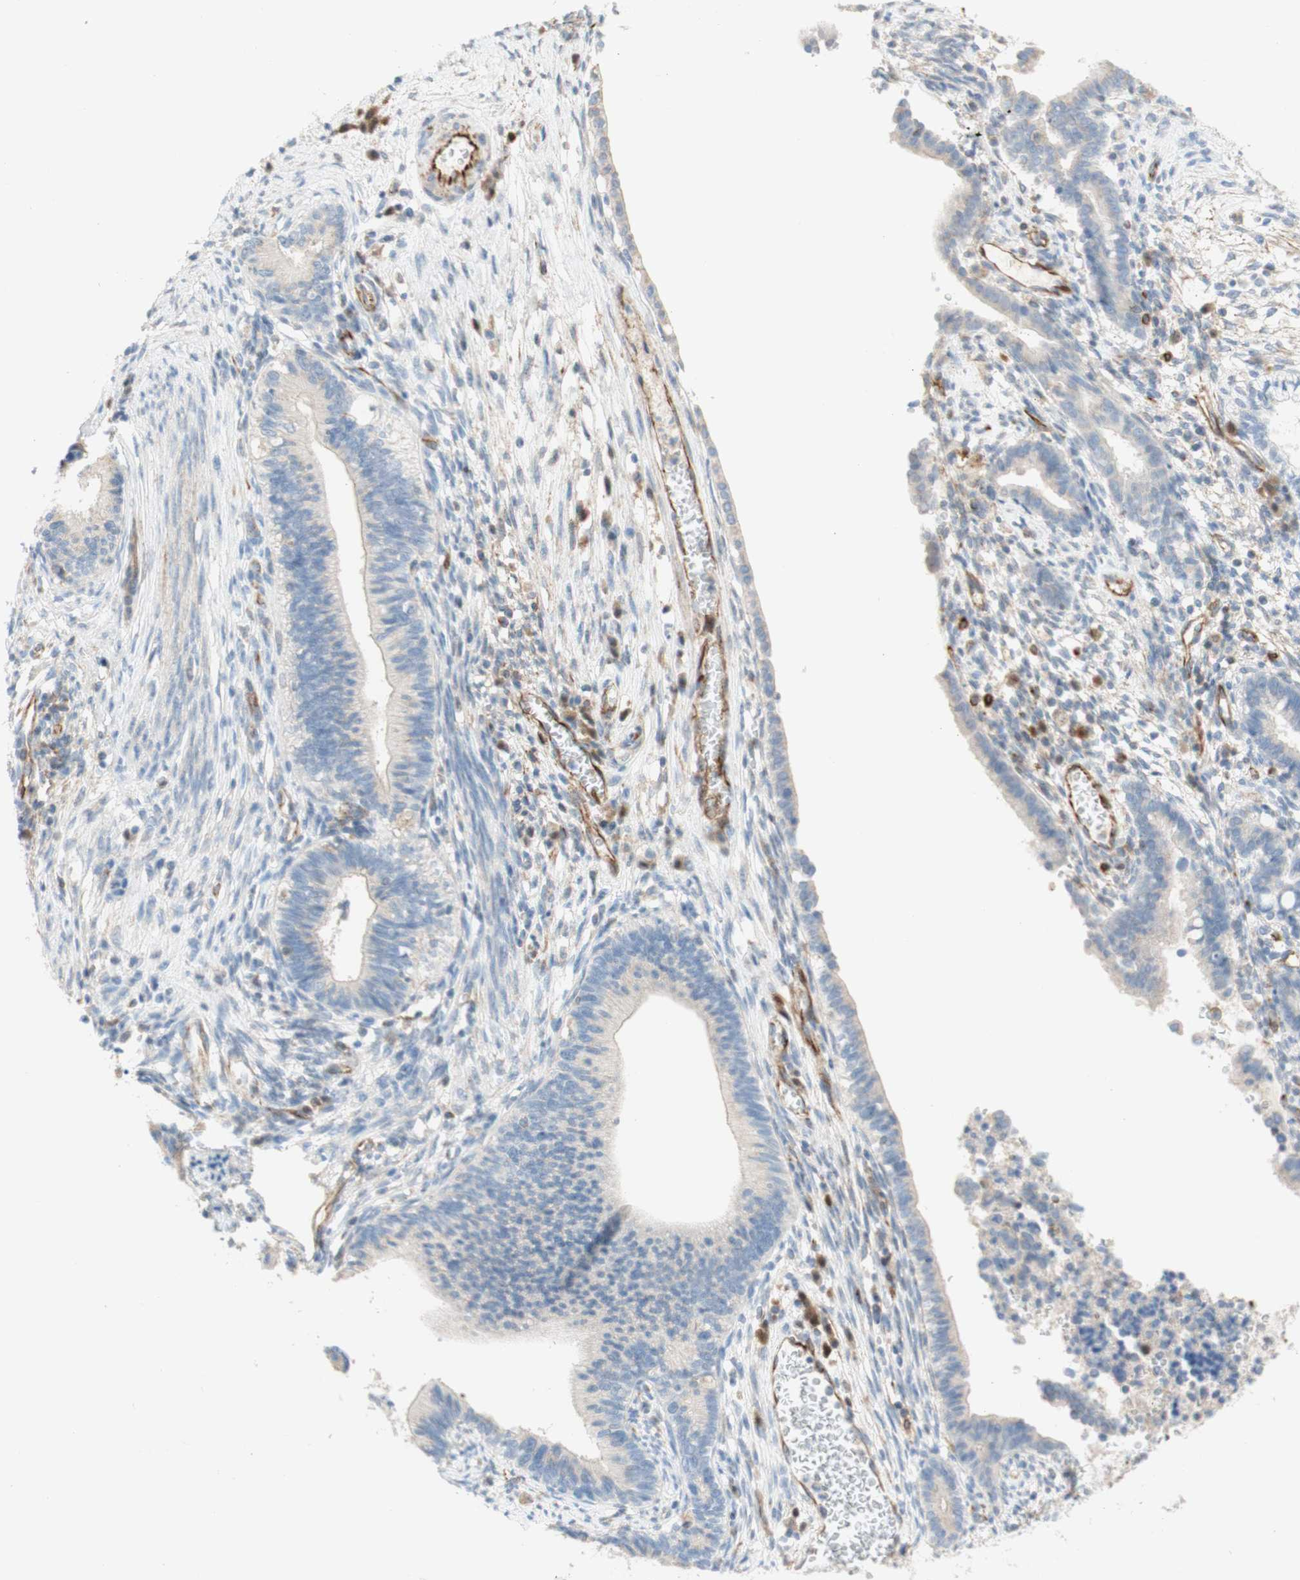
{"staining": {"intensity": "weak", "quantity": ">75%", "location": "cytoplasmic/membranous"}, "tissue": "cervical cancer", "cell_type": "Tumor cells", "image_type": "cancer", "snomed": [{"axis": "morphology", "description": "Adenocarcinoma, NOS"}, {"axis": "topography", "description": "Cervix"}], "caption": "Cervical adenocarcinoma stained for a protein exhibits weak cytoplasmic/membranous positivity in tumor cells. (brown staining indicates protein expression, while blue staining denotes nuclei).", "gene": "POU2AF1", "patient": {"sex": "female", "age": 44}}